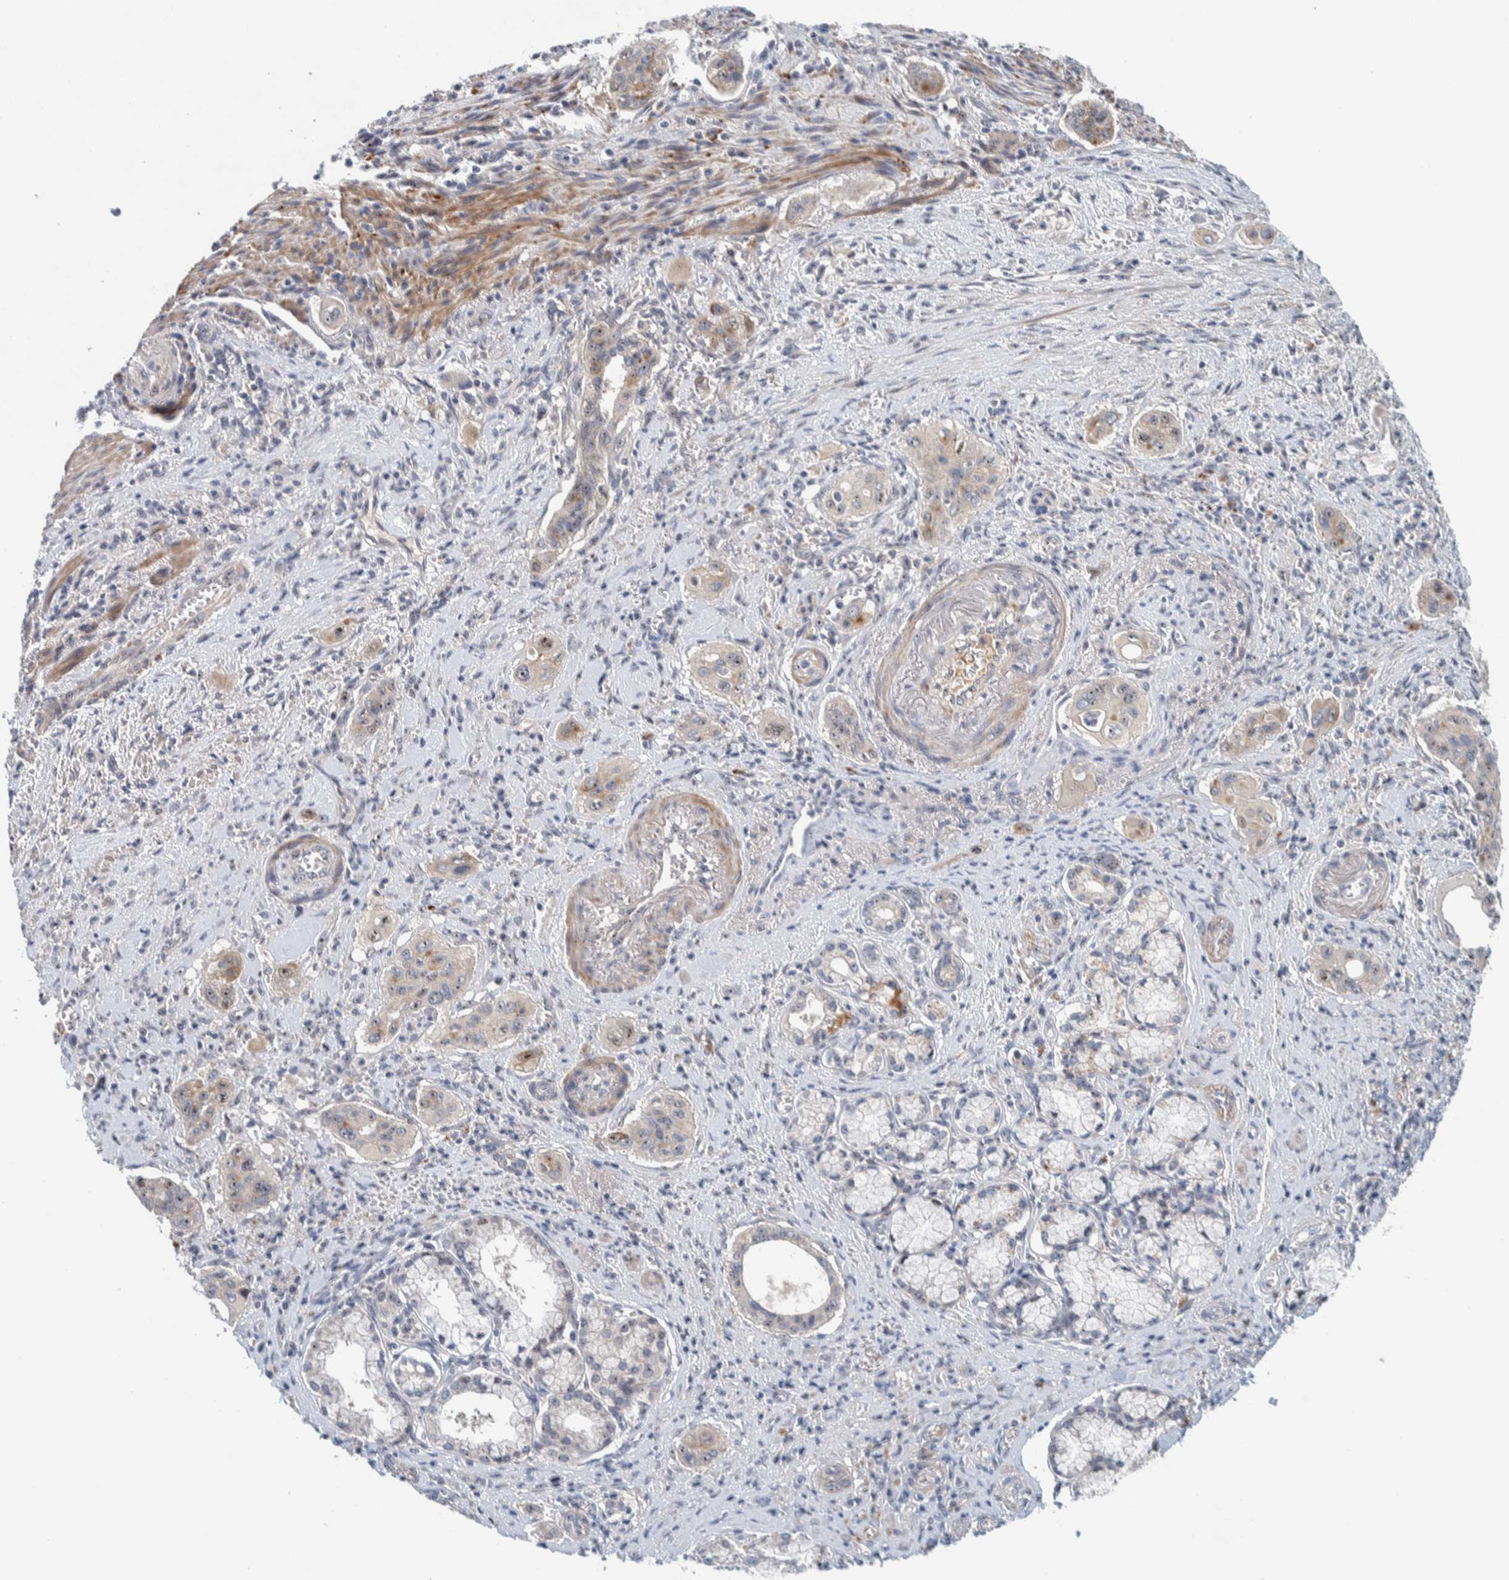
{"staining": {"intensity": "moderate", "quantity": "<25%", "location": "cytoplasmic/membranous,nuclear"}, "tissue": "pancreatic cancer", "cell_type": "Tumor cells", "image_type": "cancer", "snomed": [{"axis": "morphology", "description": "Adenocarcinoma, NOS"}, {"axis": "topography", "description": "Pancreas"}], "caption": "Pancreatic adenocarcinoma stained for a protein reveals moderate cytoplasmic/membranous and nuclear positivity in tumor cells. The staining was performed using DAB (3,3'-diaminobenzidine) to visualize the protein expression in brown, while the nuclei were stained in blue with hematoxylin (Magnification: 20x).", "gene": "NOL11", "patient": {"sex": "male", "age": 77}}